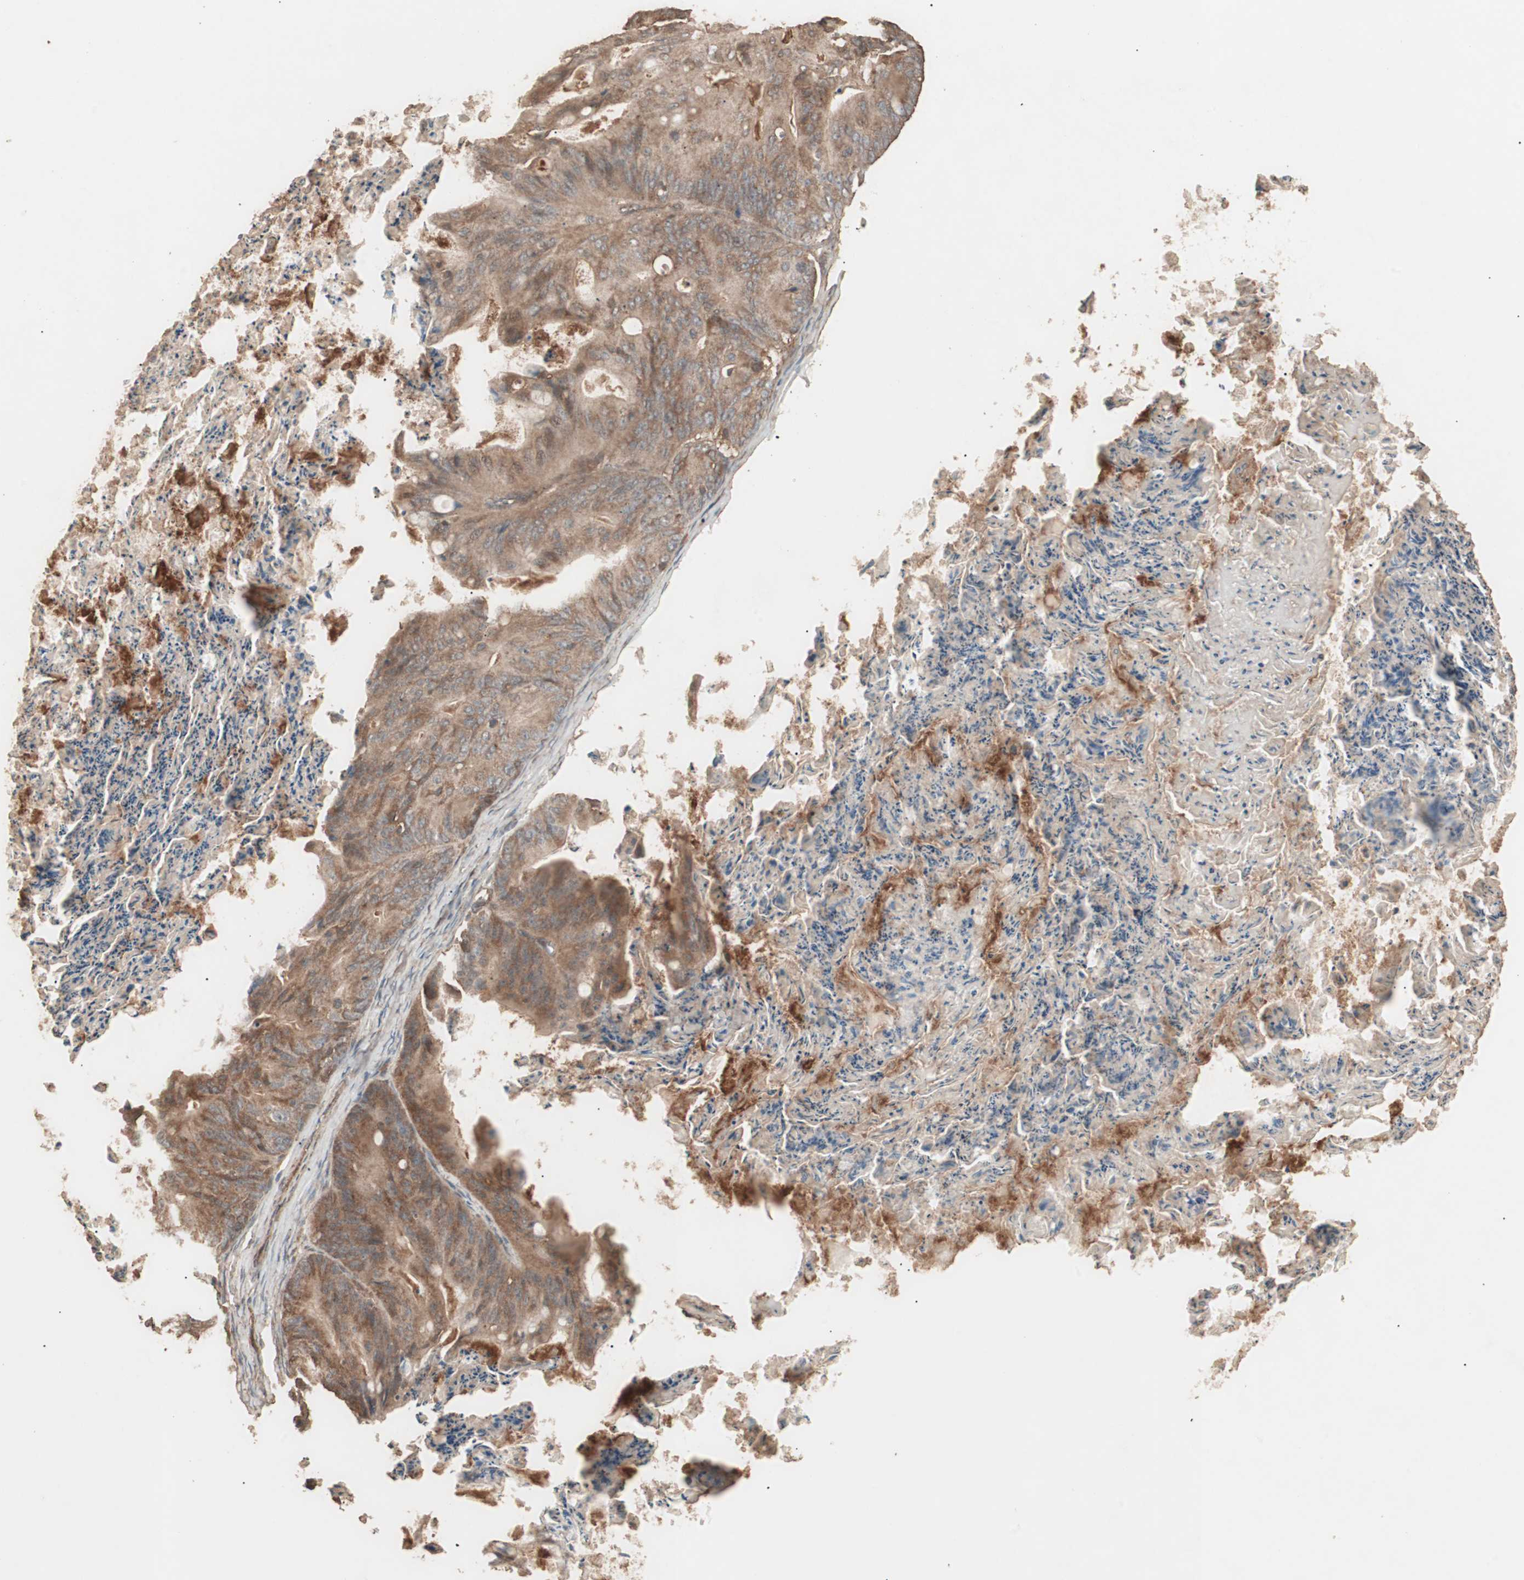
{"staining": {"intensity": "moderate", "quantity": ">75%", "location": "cytoplasmic/membranous"}, "tissue": "ovarian cancer", "cell_type": "Tumor cells", "image_type": "cancer", "snomed": [{"axis": "morphology", "description": "Cystadenocarcinoma, mucinous, NOS"}, {"axis": "topography", "description": "Ovary"}], "caption": "The image shows staining of ovarian mucinous cystadenocarcinoma, revealing moderate cytoplasmic/membranous protein staining (brown color) within tumor cells.", "gene": "CCN4", "patient": {"sex": "female", "age": 36}}